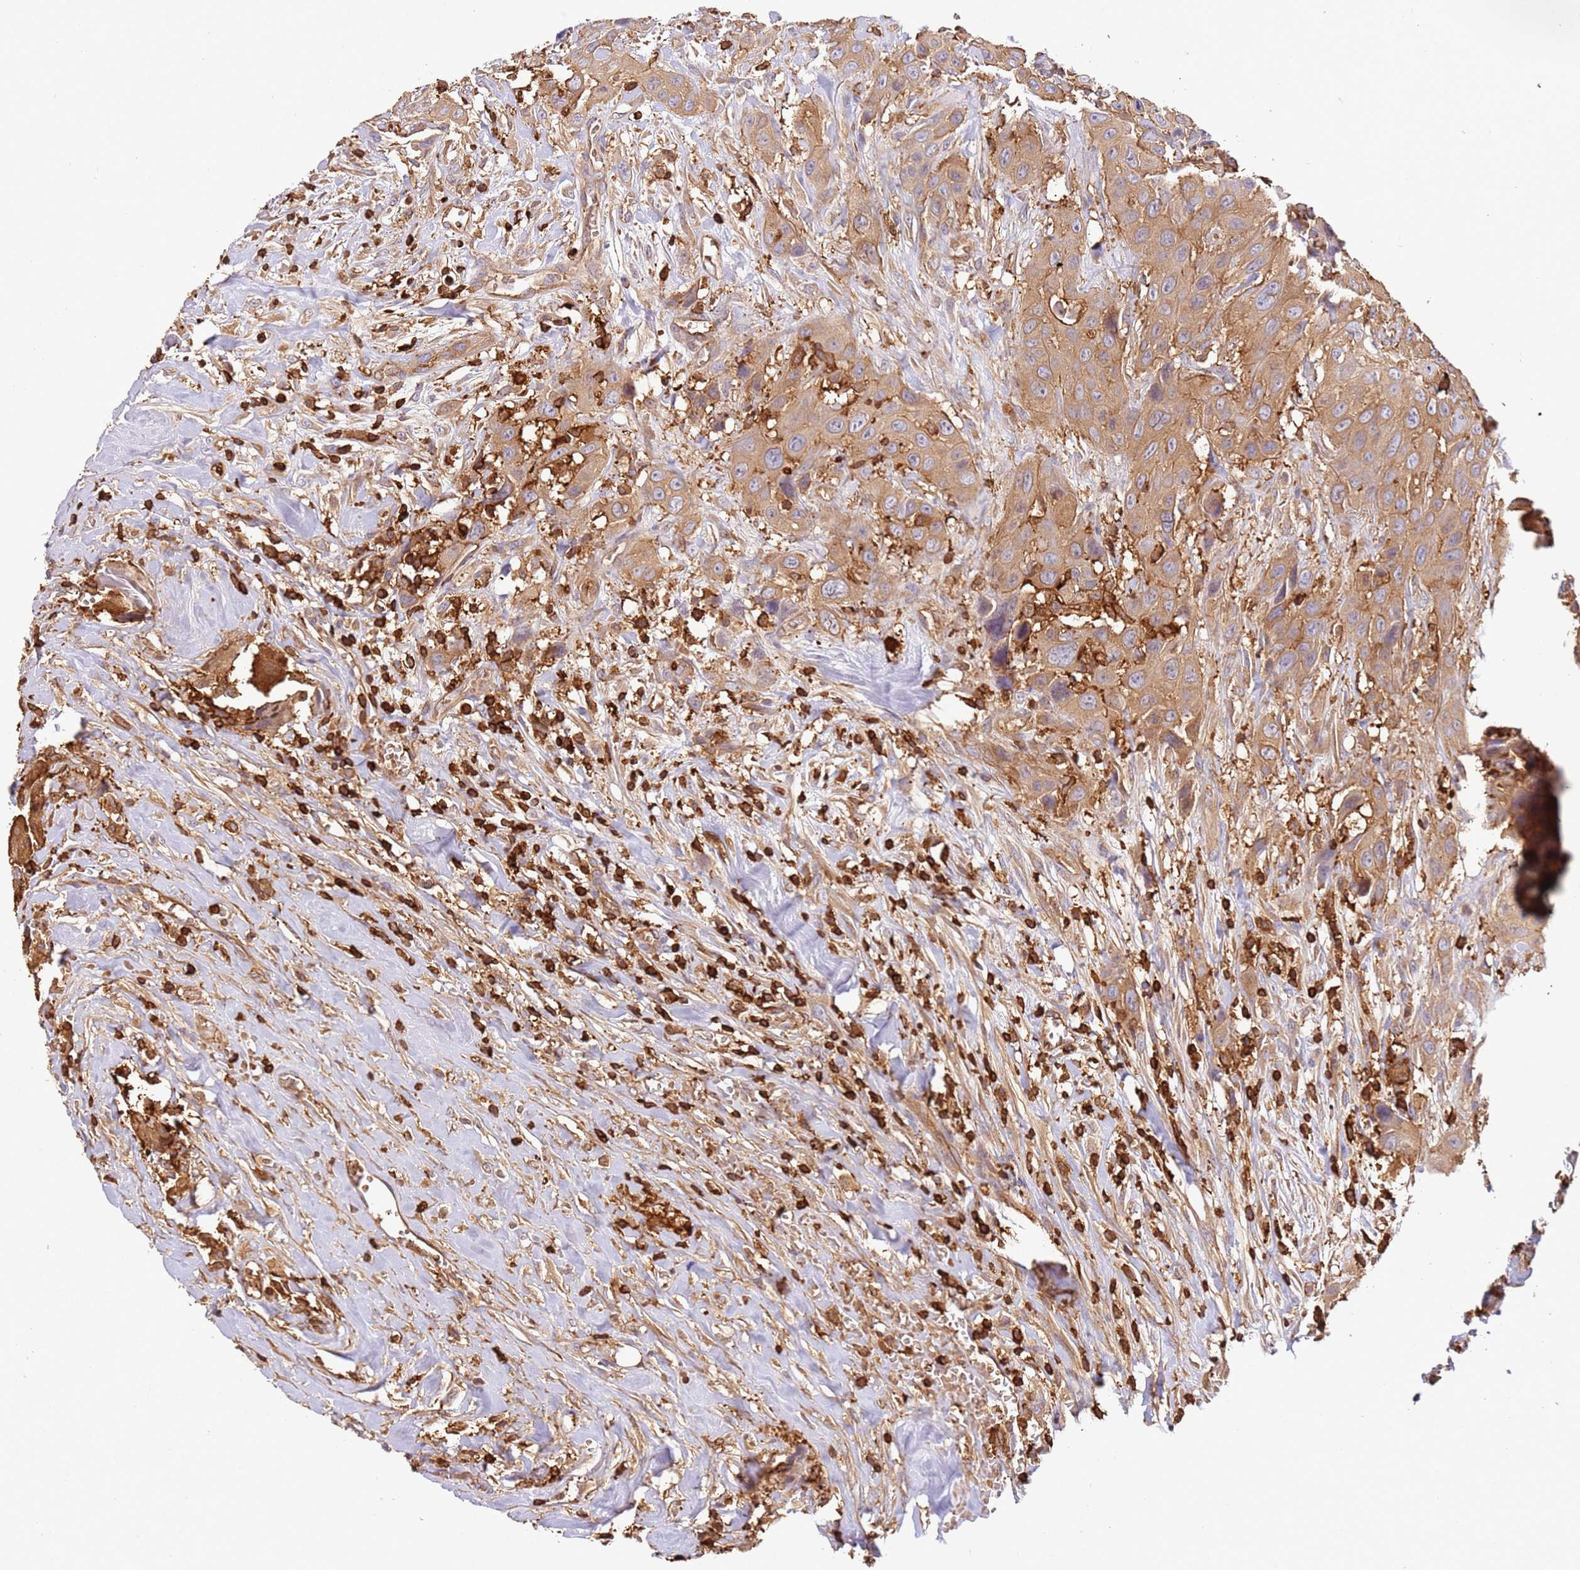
{"staining": {"intensity": "weak", "quantity": ">75%", "location": "cytoplasmic/membranous"}, "tissue": "head and neck cancer", "cell_type": "Tumor cells", "image_type": "cancer", "snomed": [{"axis": "morphology", "description": "Squamous cell carcinoma, NOS"}, {"axis": "topography", "description": "Head-Neck"}], "caption": "This histopathology image displays head and neck cancer stained with immunohistochemistry (IHC) to label a protein in brown. The cytoplasmic/membranous of tumor cells show weak positivity for the protein. Nuclei are counter-stained blue.", "gene": "OR6P1", "patient": {"sex": "male", "age": 81}}